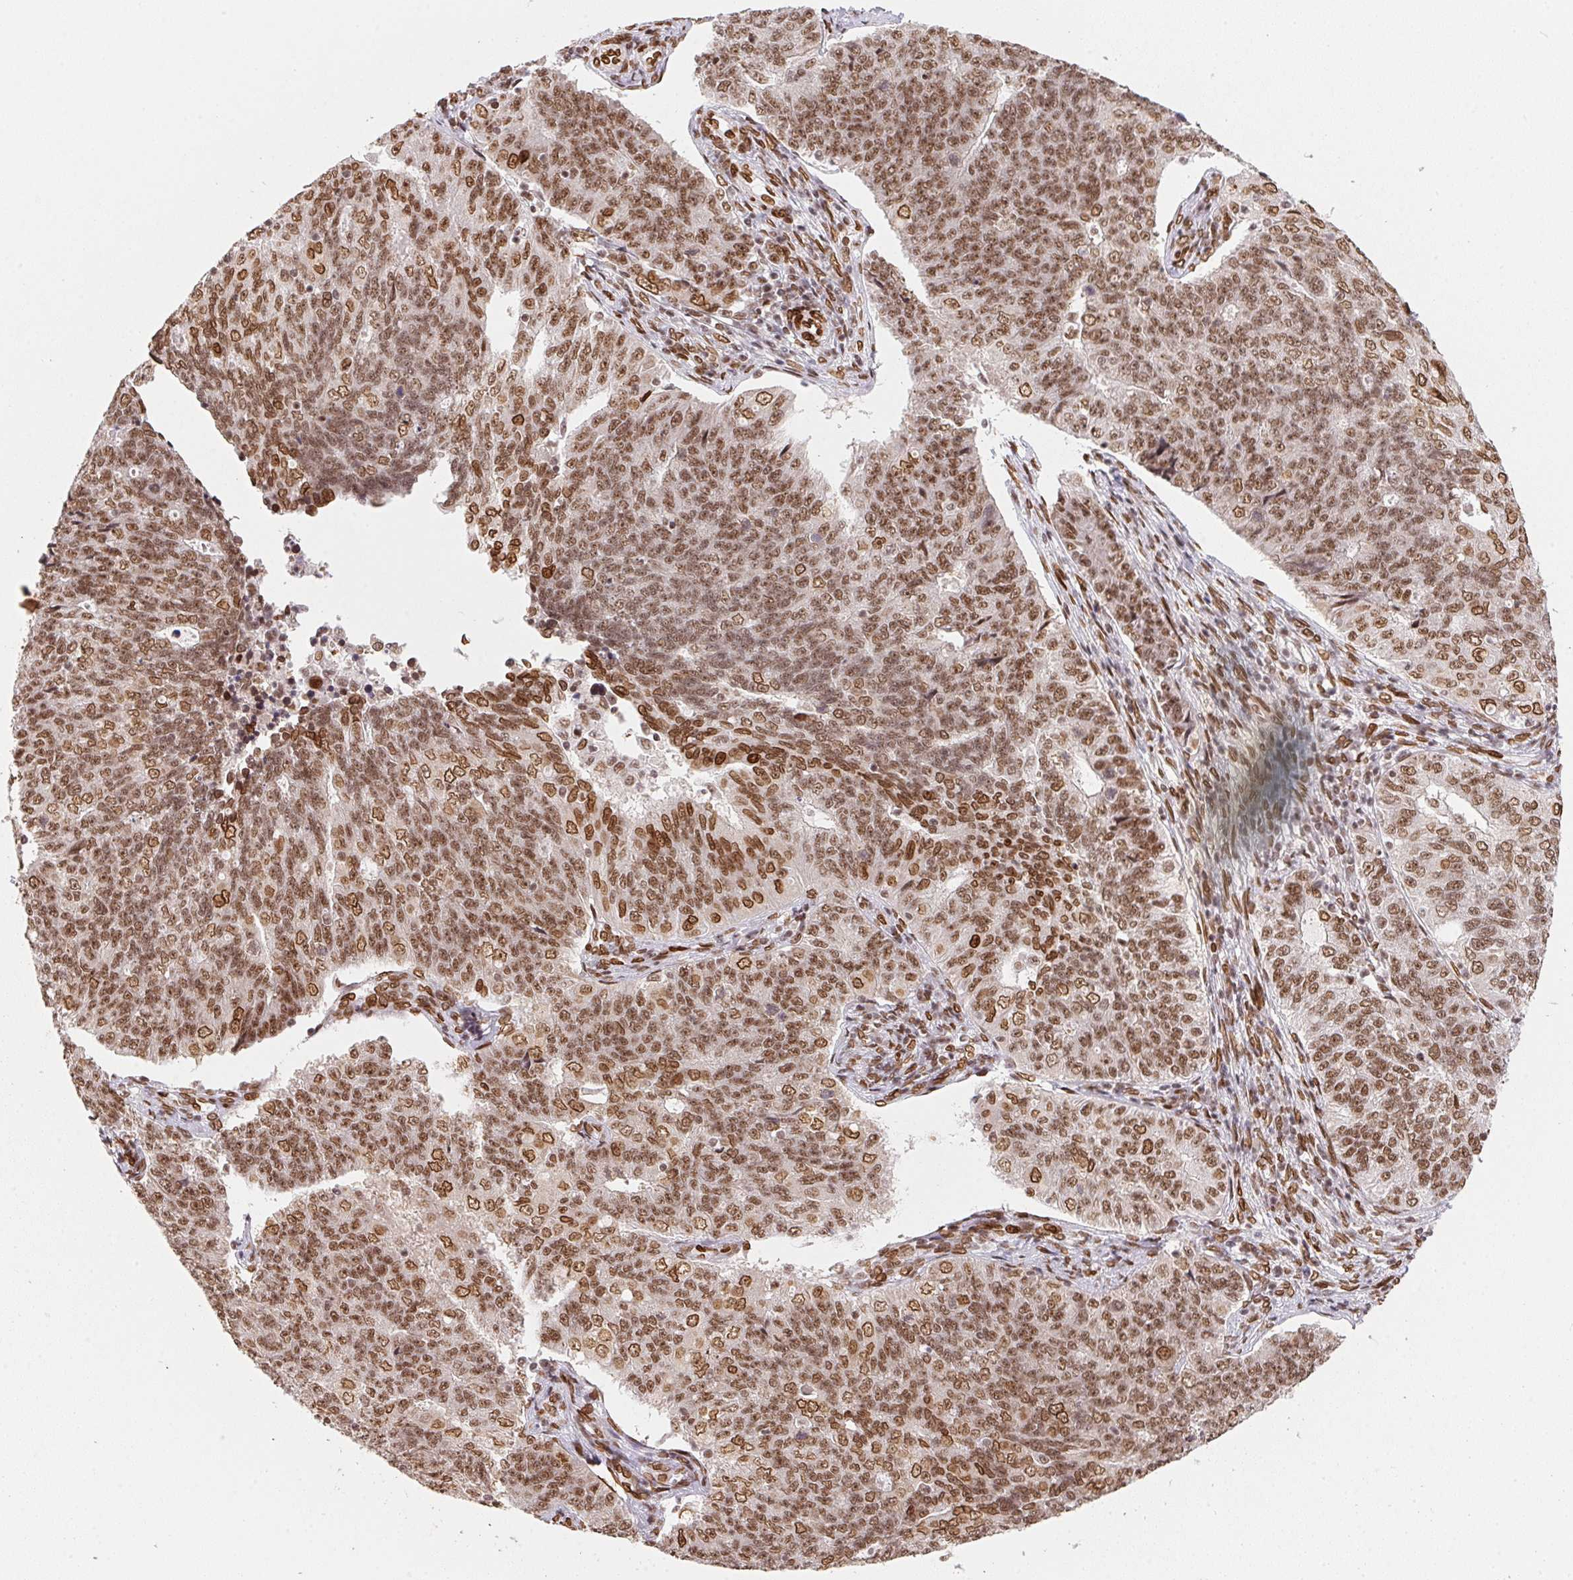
{"staining": {"intensity": "moderate", "quantity": ">75%", "location": "cytoplasmic/membranous,nuclear"}, "tissue": "endometrial cancer", "cell_type": "Tumor cells", "image_type": "cancer", "snomed": [{"axis": "morphology", "description": "Adenocarcinoma, NOS"}, {"axis": "topography", "description": "Endometrium"}], "caption": "Approximately >75% of tumor cells in adenocarcinoma (endometrial) show moderate cytoplasmic/membranous and nuclear protein expression as visualized by brown immunohistochemical staining.", "gene": "SAP30BP", "patient": {"sex": "female", "age": 43}}